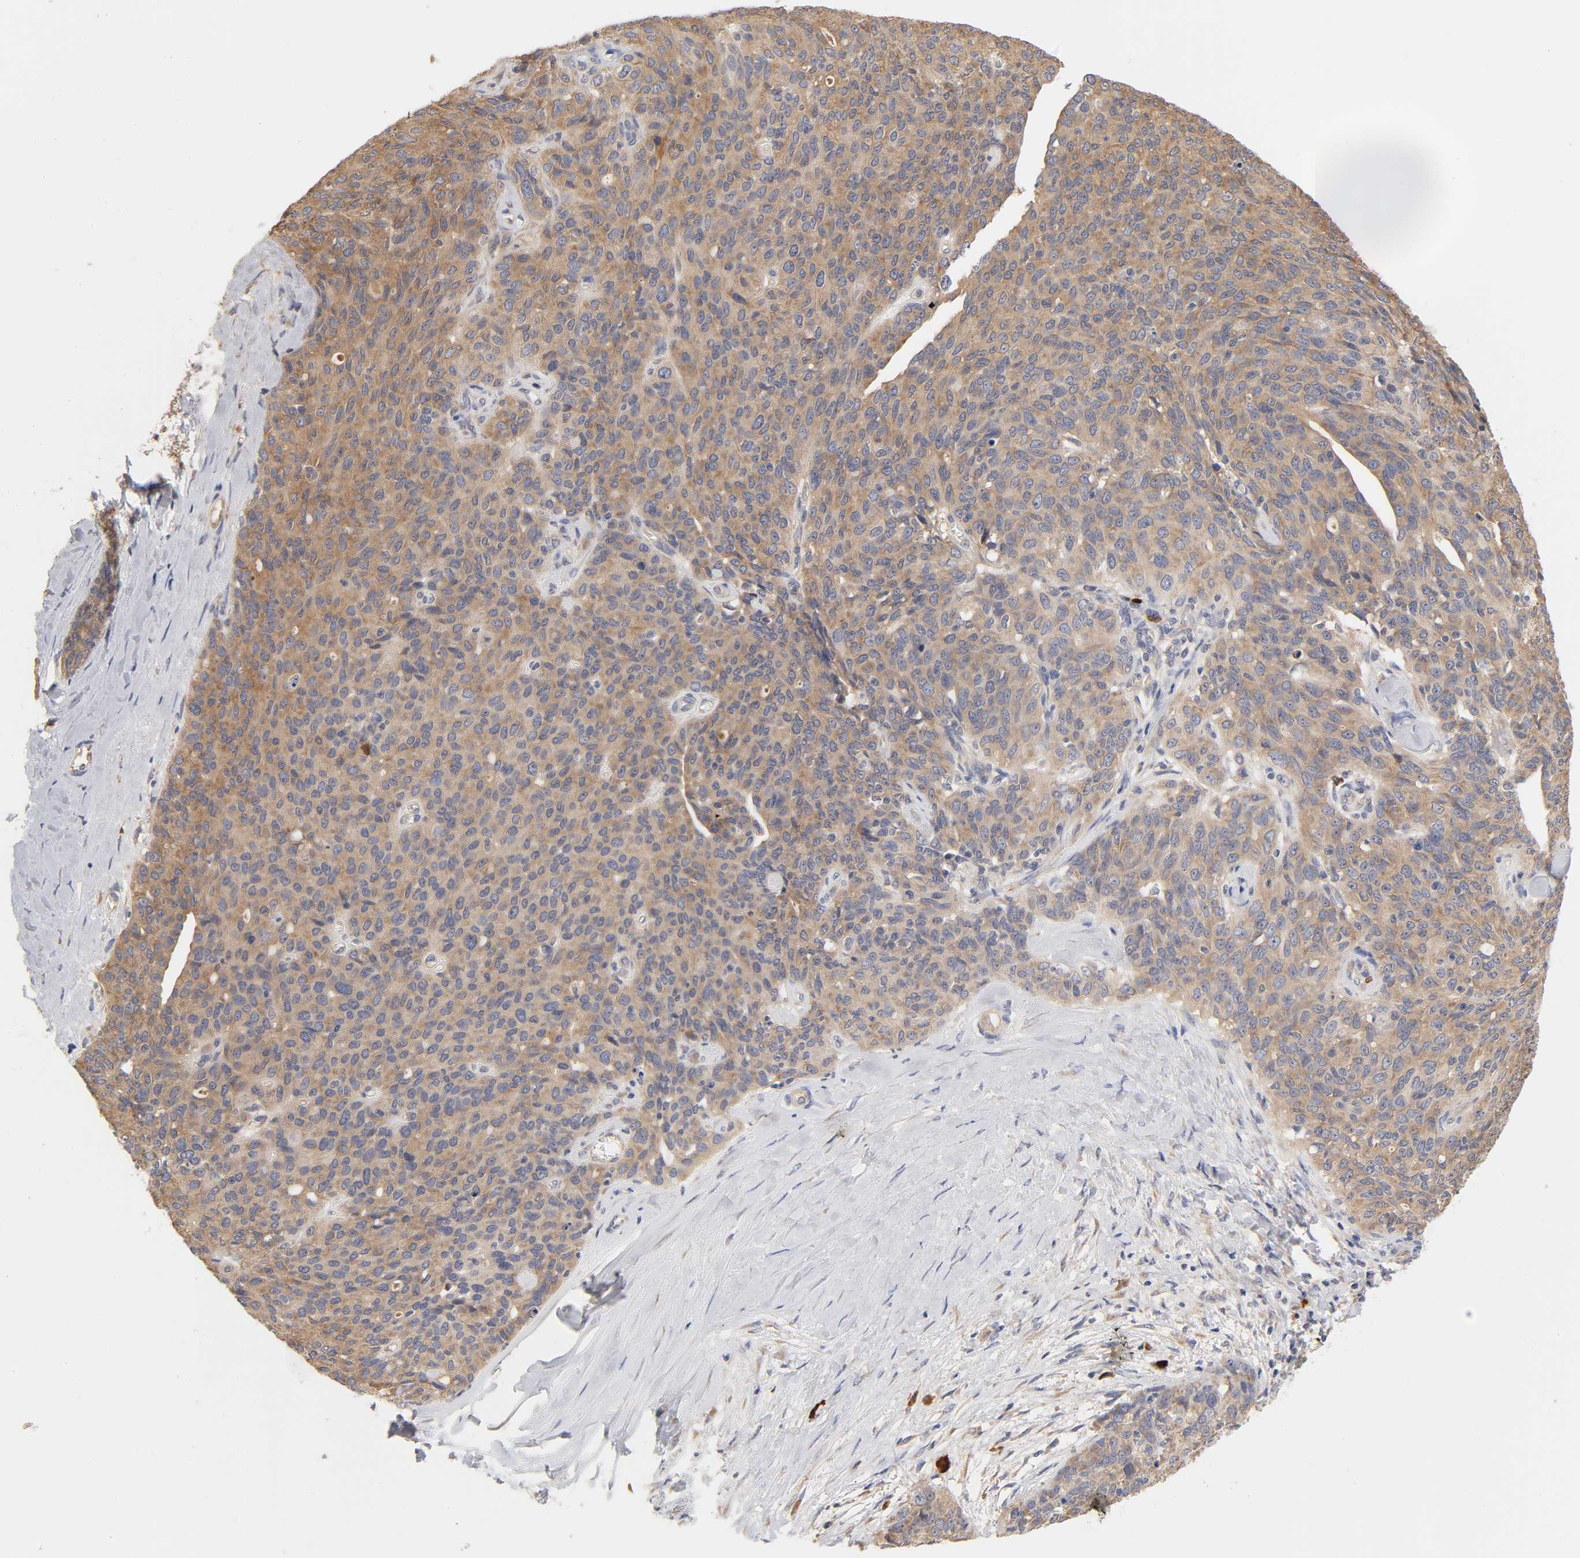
{"staining": {"intensity": "moderate", "quantity": ">75%", "location": "cytoplasmic/membranous"}, "tissue": "ovarian cancer", "cell_type": "Tumor cells", "image_type": "cancer", "snomed": [{"axis": "morphology", "description": "Carcinoma, endometroid"}, {"axis": "topography", "description": "Ovary"}], "caption": "Human endometroid carcinoma (ovarian) stained for a protein (brown) exhibits moderate cytoplasmic/membranous positive positivity in approximately >75% of tumor cells.", "gene": "RPS29", "patient": {"sex": "female", "age": 60}}